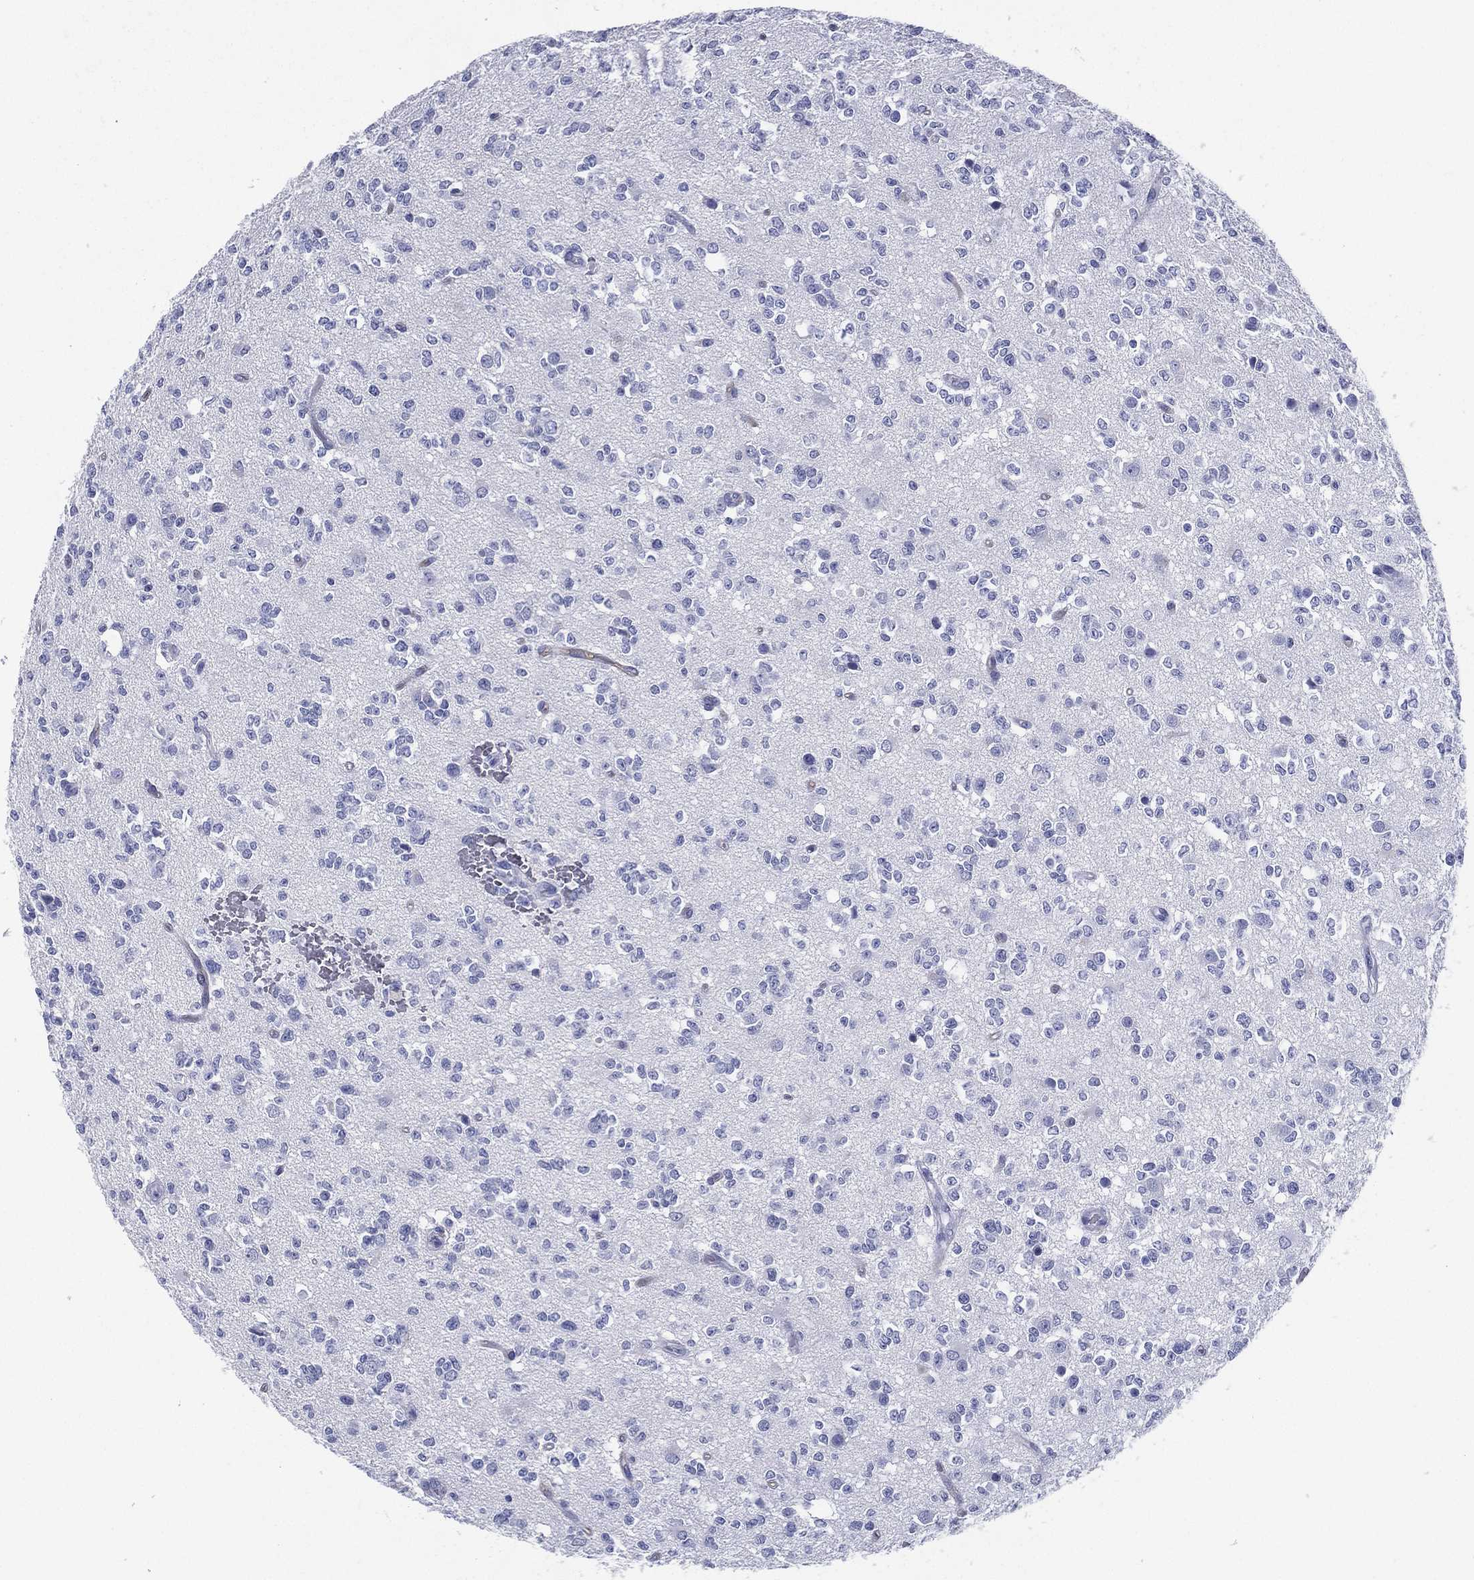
{"staining": {"intensity": "negative", "quantity": "none", "location": "none"}, "tissue": "glioma", "cell_type": "Tumor cells", "image_type": "cancer", "snomed": [{"axis": "morphology", "description": "Glioma, malignant, Low grade"}, {"axis": "topography", "description": "Brain"}], "caption": "Tumor cells are negative for protein expression in human malignant glioma (low-grade).", "gene": "RSPH4A", "patient": {"sex": "female", "age": 45}}